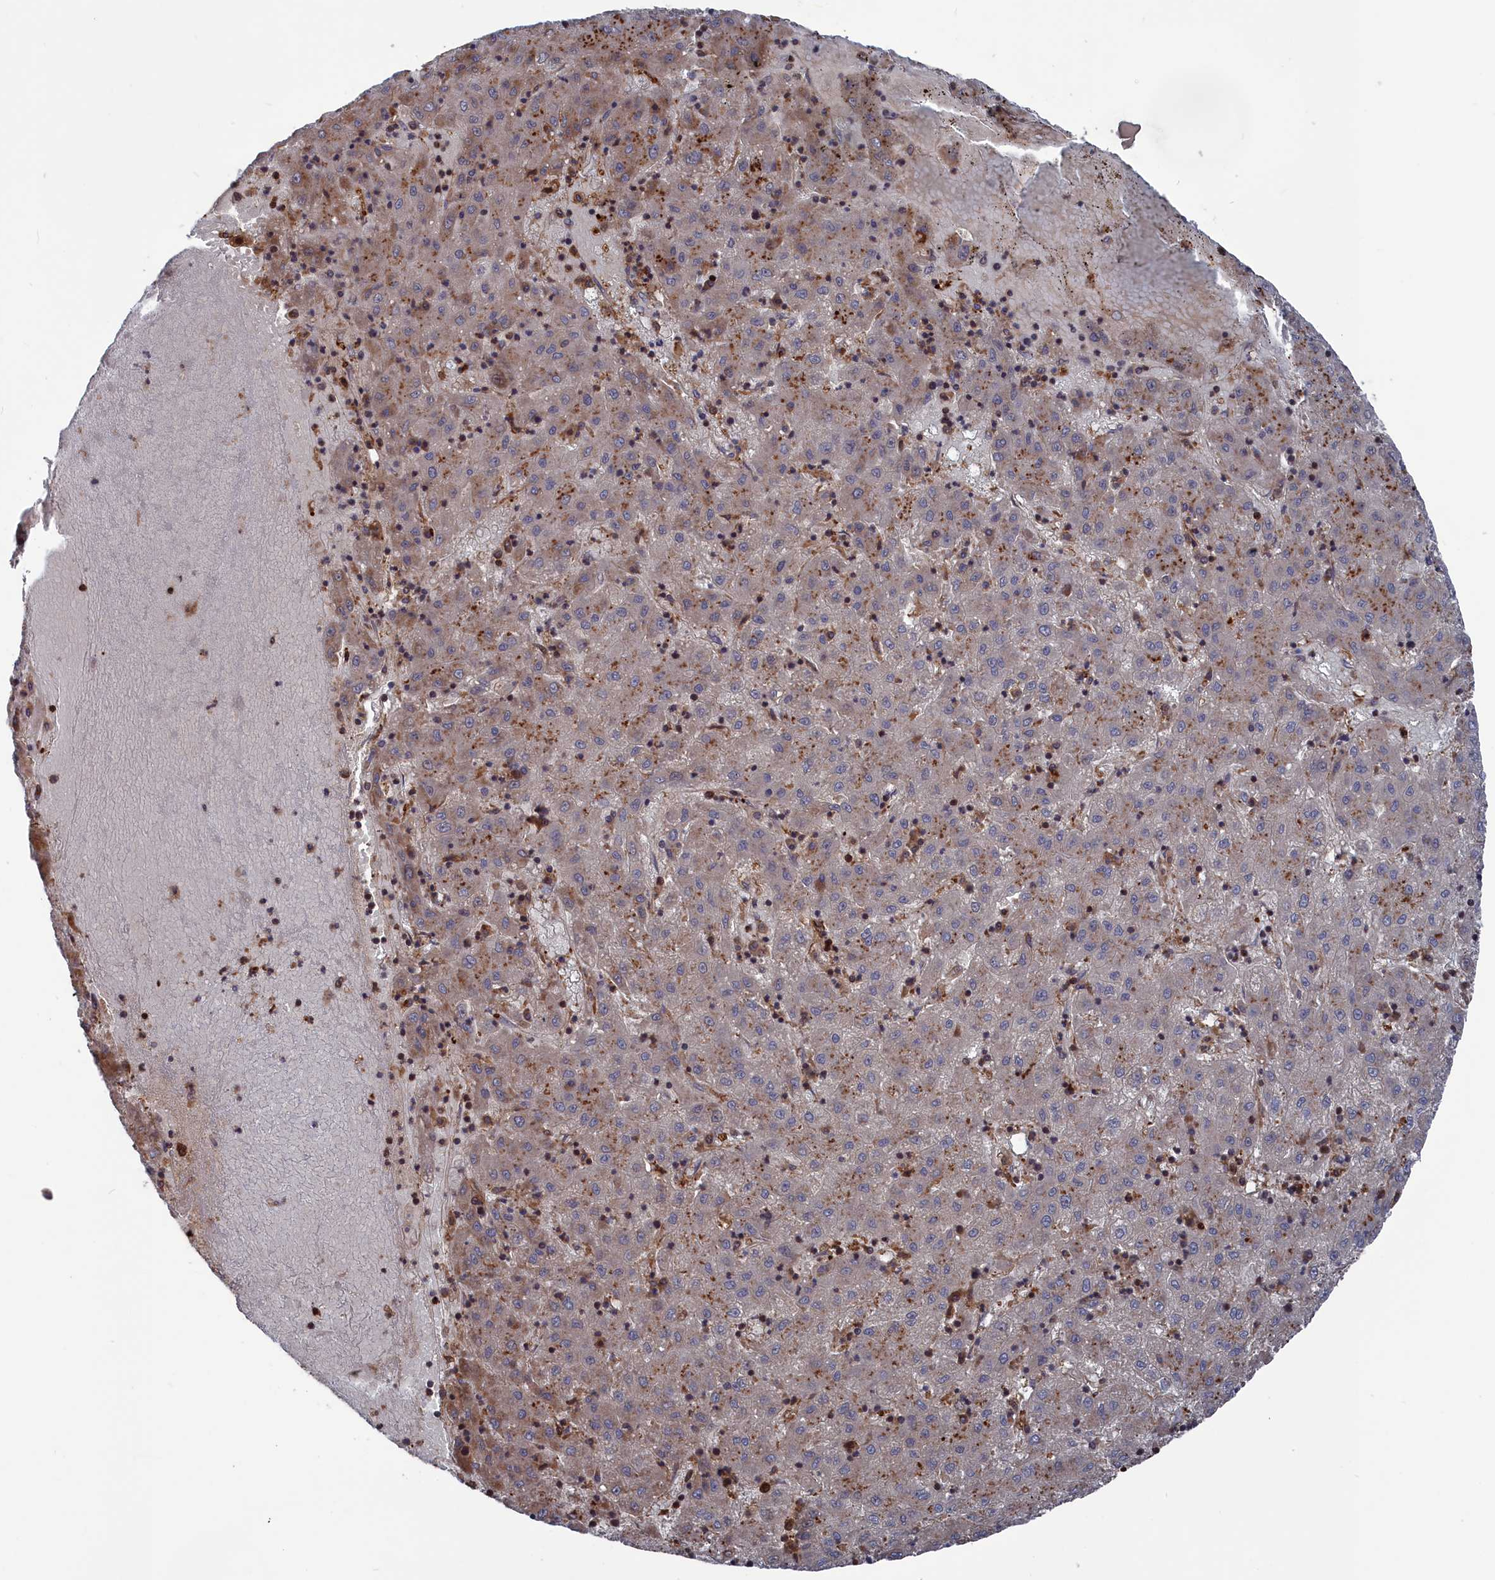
{"staining": {"intensity": "weak", "quantity": "<25%", "location": "cytoplasmic/membranous"}, "tissue": "liver cancer", "cell_type": "Tumor cells", "image_type": "cancer", "snomed": [{"axis": "morphology", "description": "Carcinoma, Hepatocellular, NOS"}, {"axis": "topography", "description": "Liver"}], "caption": "Immunohistochemistry of liver cancer demonstrates no staining in tumor cells.", "gene": "PLA2G15", "patient": {"sex": "male", "age": 72}}